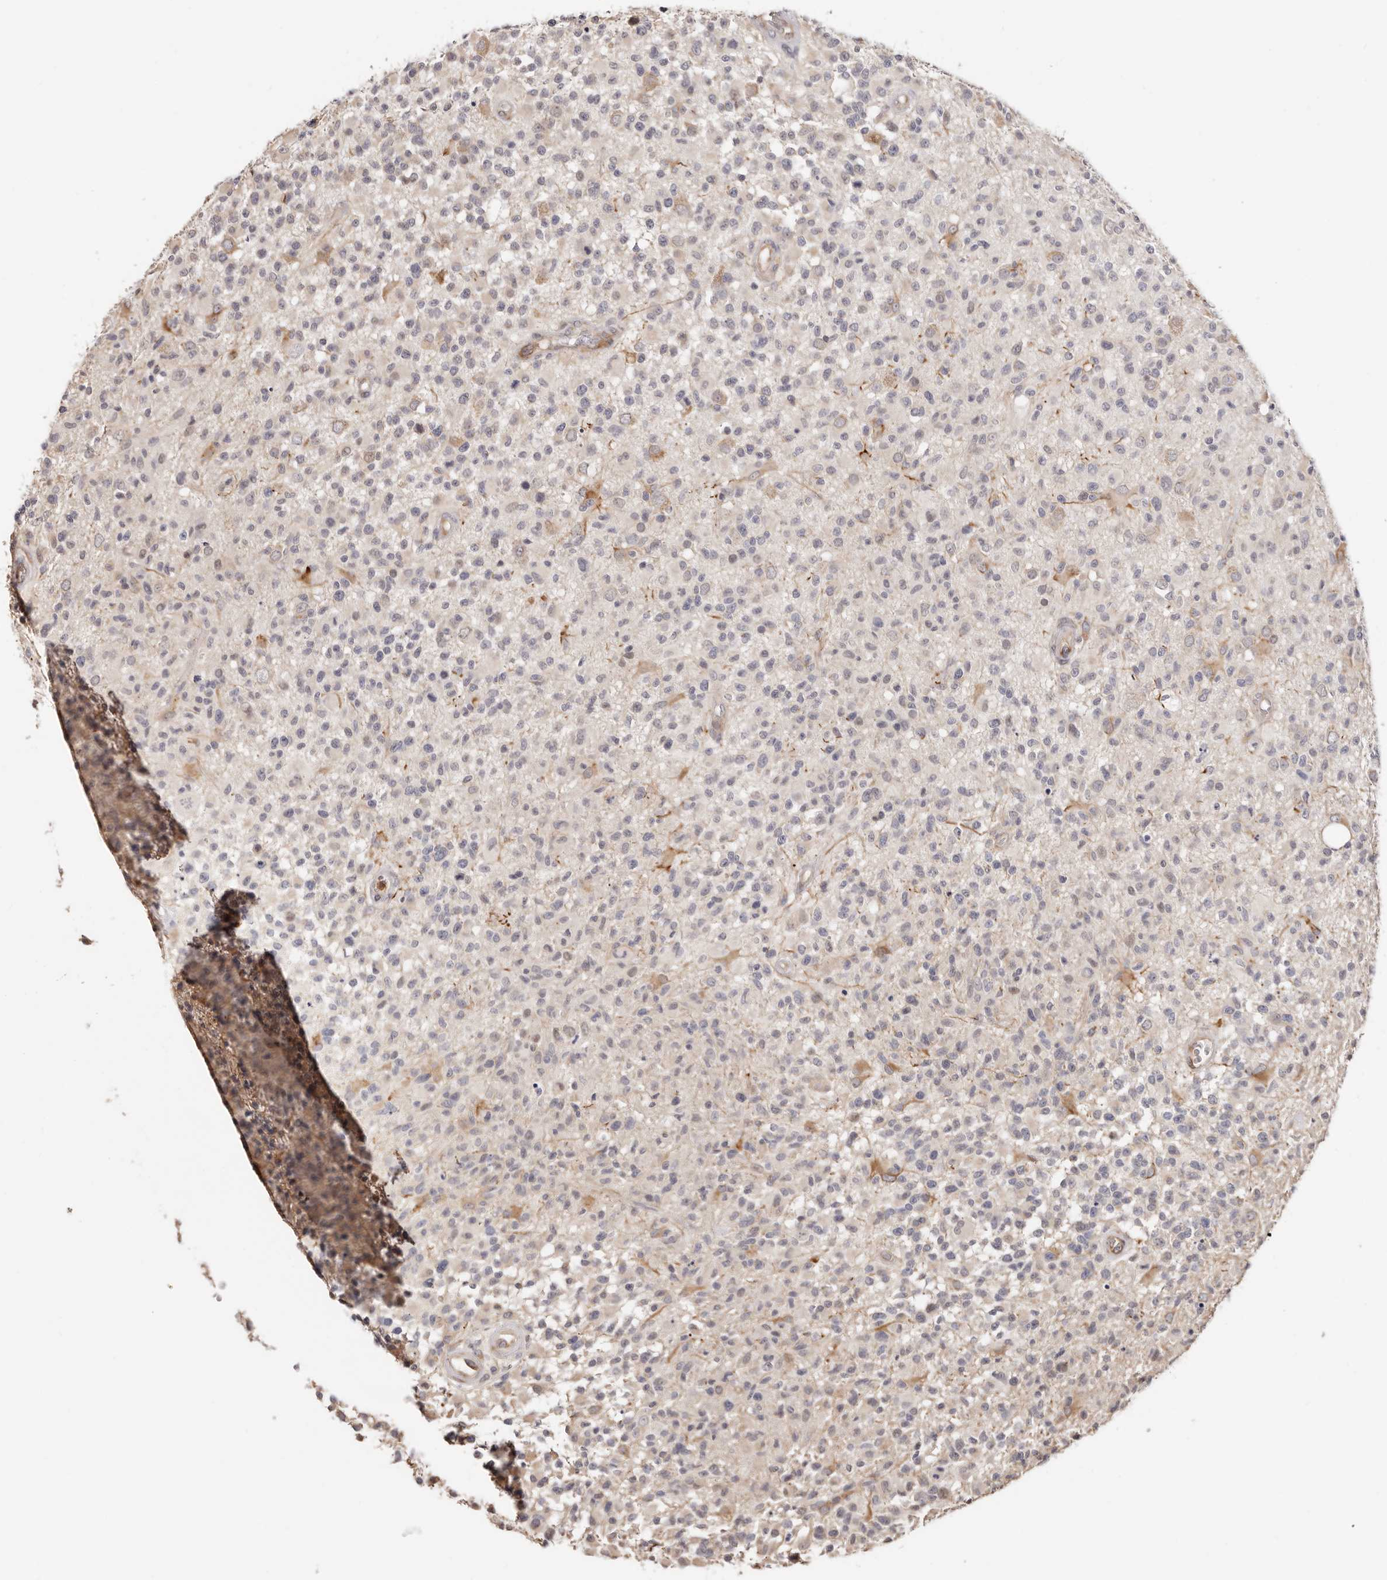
{"staining": {"intensity": "negative", "quantity": "none", "location": "none"}, "tissue": "glioma", "cell_type": "Tumor cells", "image_type": "cancer", "snomed": [{"axis": "morphology", "description": "Glioma, malignant, High grade"}, {"axis": "morphology", "description": "Glioblastoma, NOS"}, {"axis": "topography", "description": "Brain"}], "caption": "This is a photomicrograph of immunohistochemistry (IHC) staining of glioma, which shows no staining in tumor cells. (Stains: DAB (3,3'-diaminobenzidine) immunohistochemistry with hematoxylin counter stain, Microscopy: brightfield microscopy at high magnification).", "gene": "BCL2L15", "patient": {"sex": "male", "age": 60}}